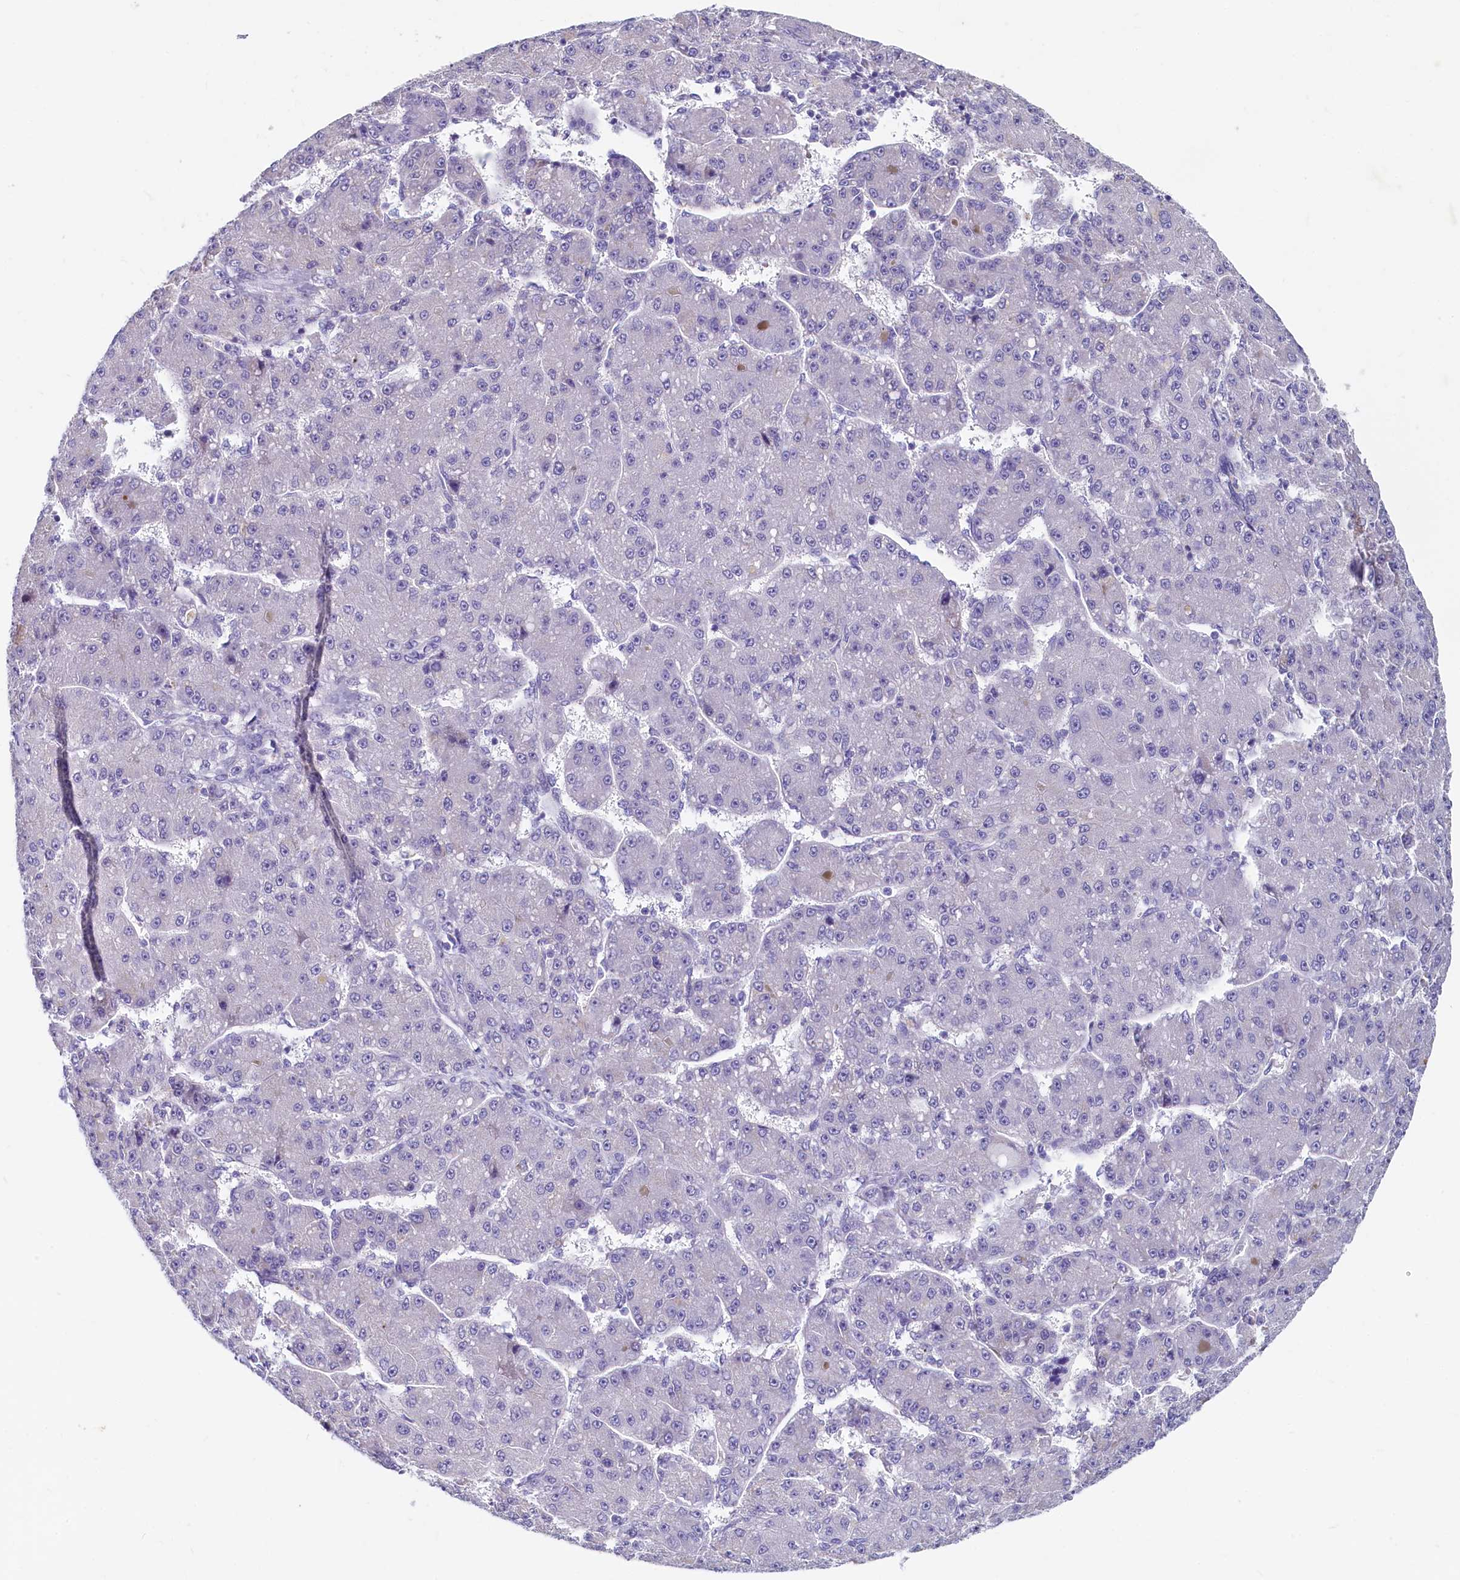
{"staining": {"intensity": "negative", "quantity": "none", "location": "none"}, "tissue": "liver cancer", "cell_type": "Tumor cells", "image_type": "cancer", "snomed": [{"axis": "morphology", "description": "Carcinoma, Hepatocellular, NOS"}, {"axis": "topography", "description": "Liver"}], "caption": "IHC of liver hepatocellular carcinoma displays no positivity in tumor cells. (DAB immunohistochemistry, high magnification).", "gene": "INSC", "patient": {"sex": "male", "age": 67}}